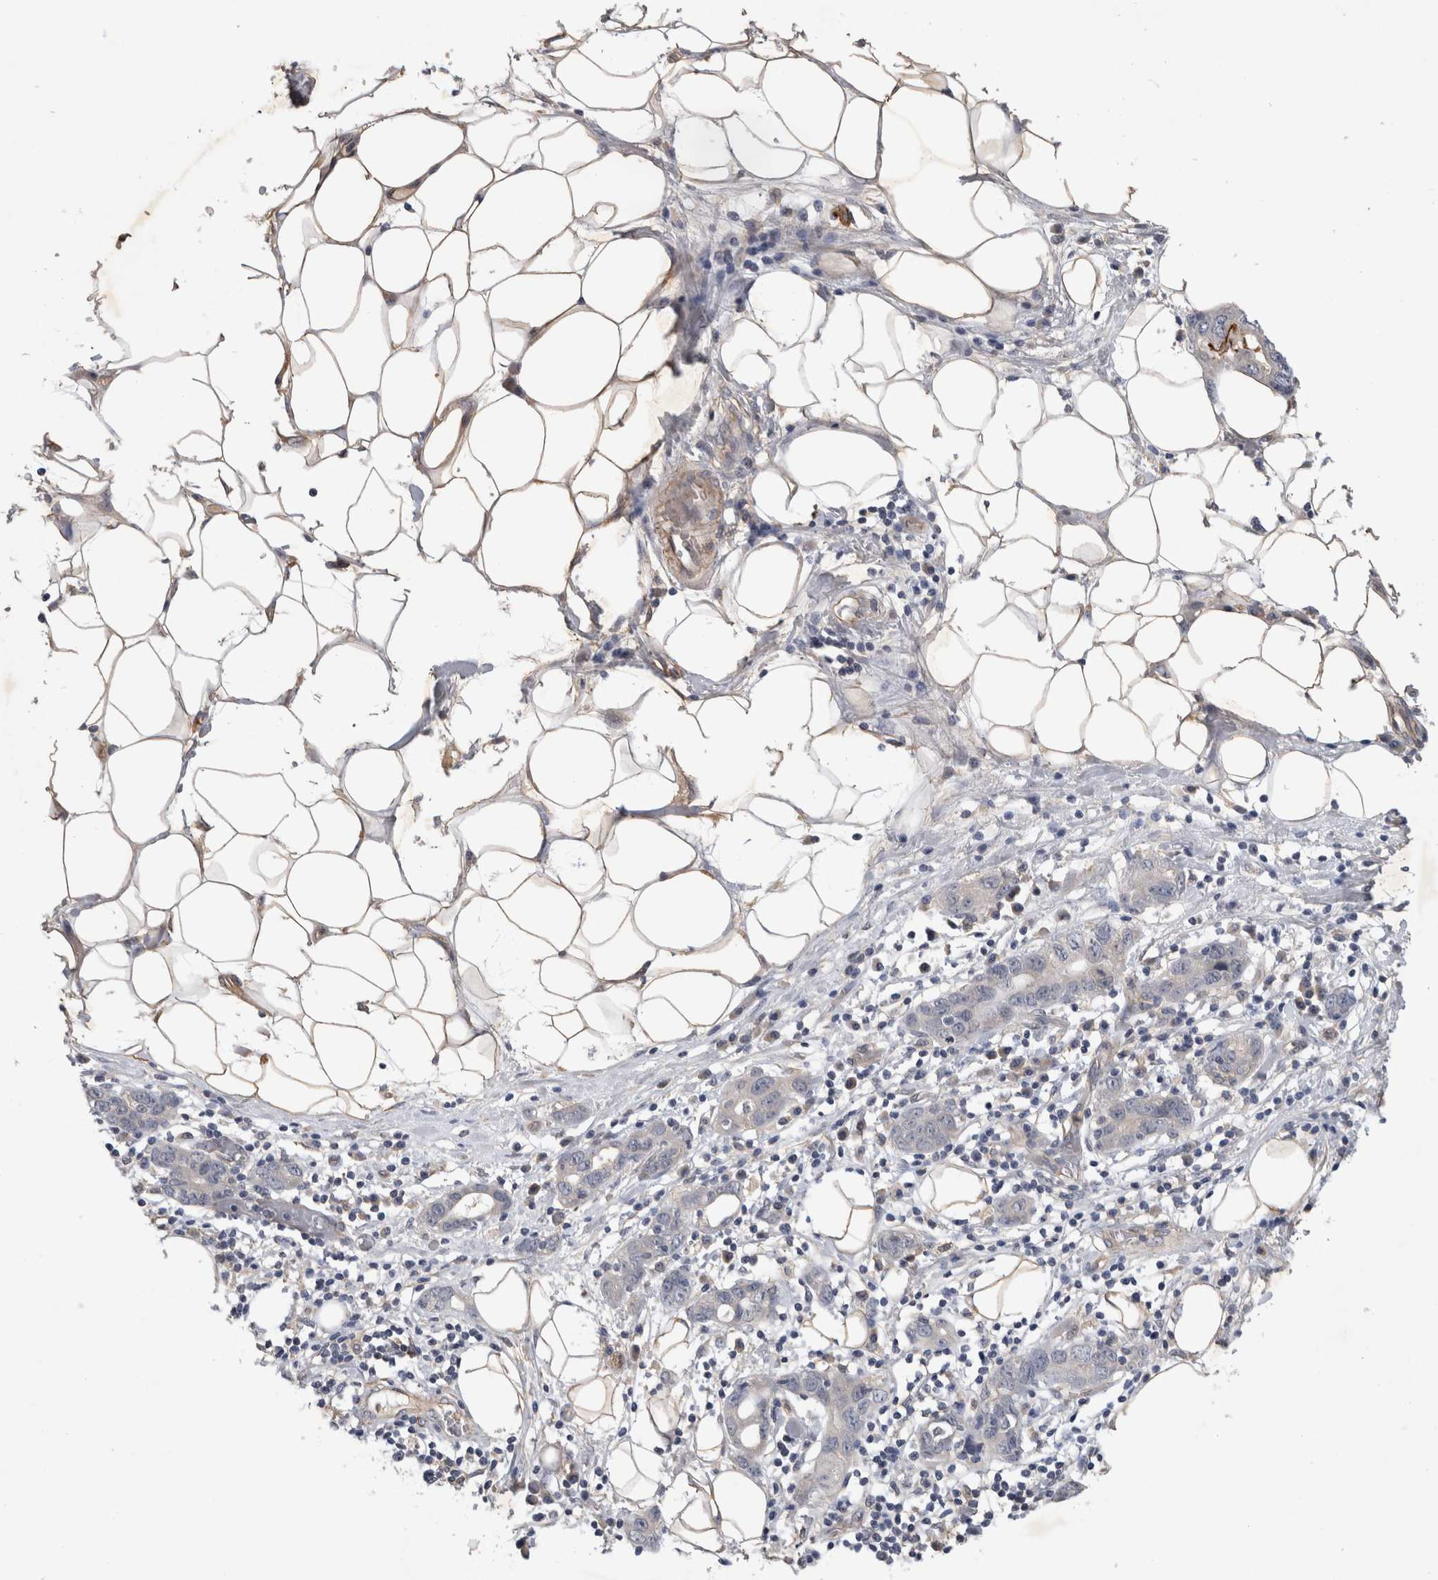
{"staining": {"intensity": "negative", "quantity": "none", "location": "none"}, "tissue": "stomach cancer", "cell_type": "Tumor cells", "image_type": "cancer", "snomed": [{"axis": "morphology", "description": "Adenocarcinoma, NOS"}, {"axis": "topography", "description": "Stomach, lower"}], "caption": "Immunohistochemistry (IHC) histopathology image of human adenocarcinoma (stomach) stained for a protein (brown), which reveals no positivity in tumor cells.", "gene": "ANKFY1", "patient": {"sex": "female", "age": 93}}